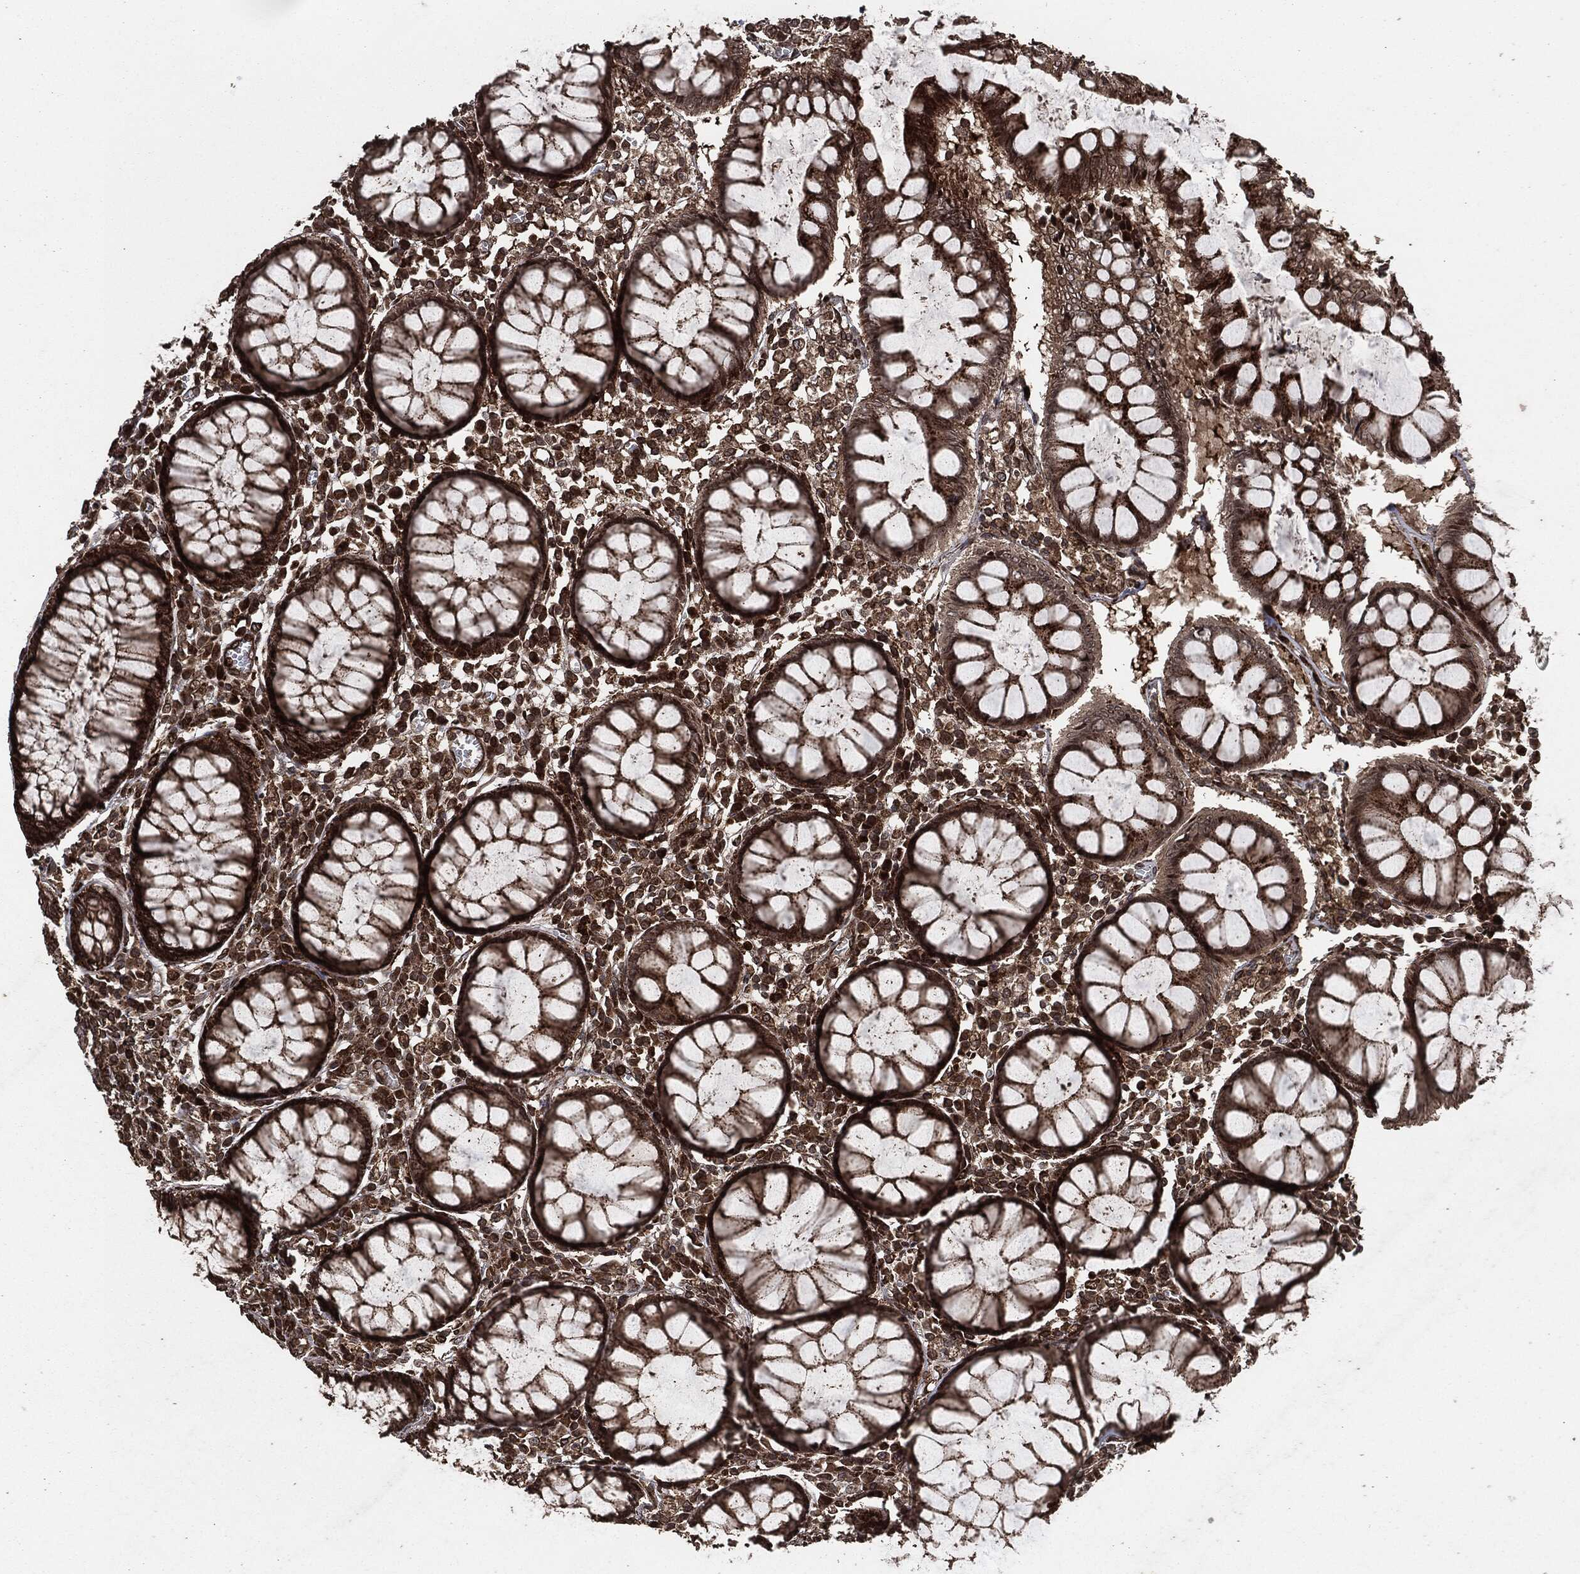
{"staining": {"intensity": "strong", "quantity": ">75%", "location": "cytoplasmic/membranous"}, "tissue": "colon", "cell_type": "Endothelial cells", "image_type": "normal", "snomed": [{"axis": "morphology", "description": "Normal tissue, NOS"}, {"axis": "topography", "description": "Colon"}], "caption": "Strong cytoplasmic/membranous protein positivity is present in approximately >75% of endothelial cells in colon. The protein is shown in brown color, while the nuclei are stained blue.", "gene": "IFIT1", "patient": {"sex": "male", "age": 65}}